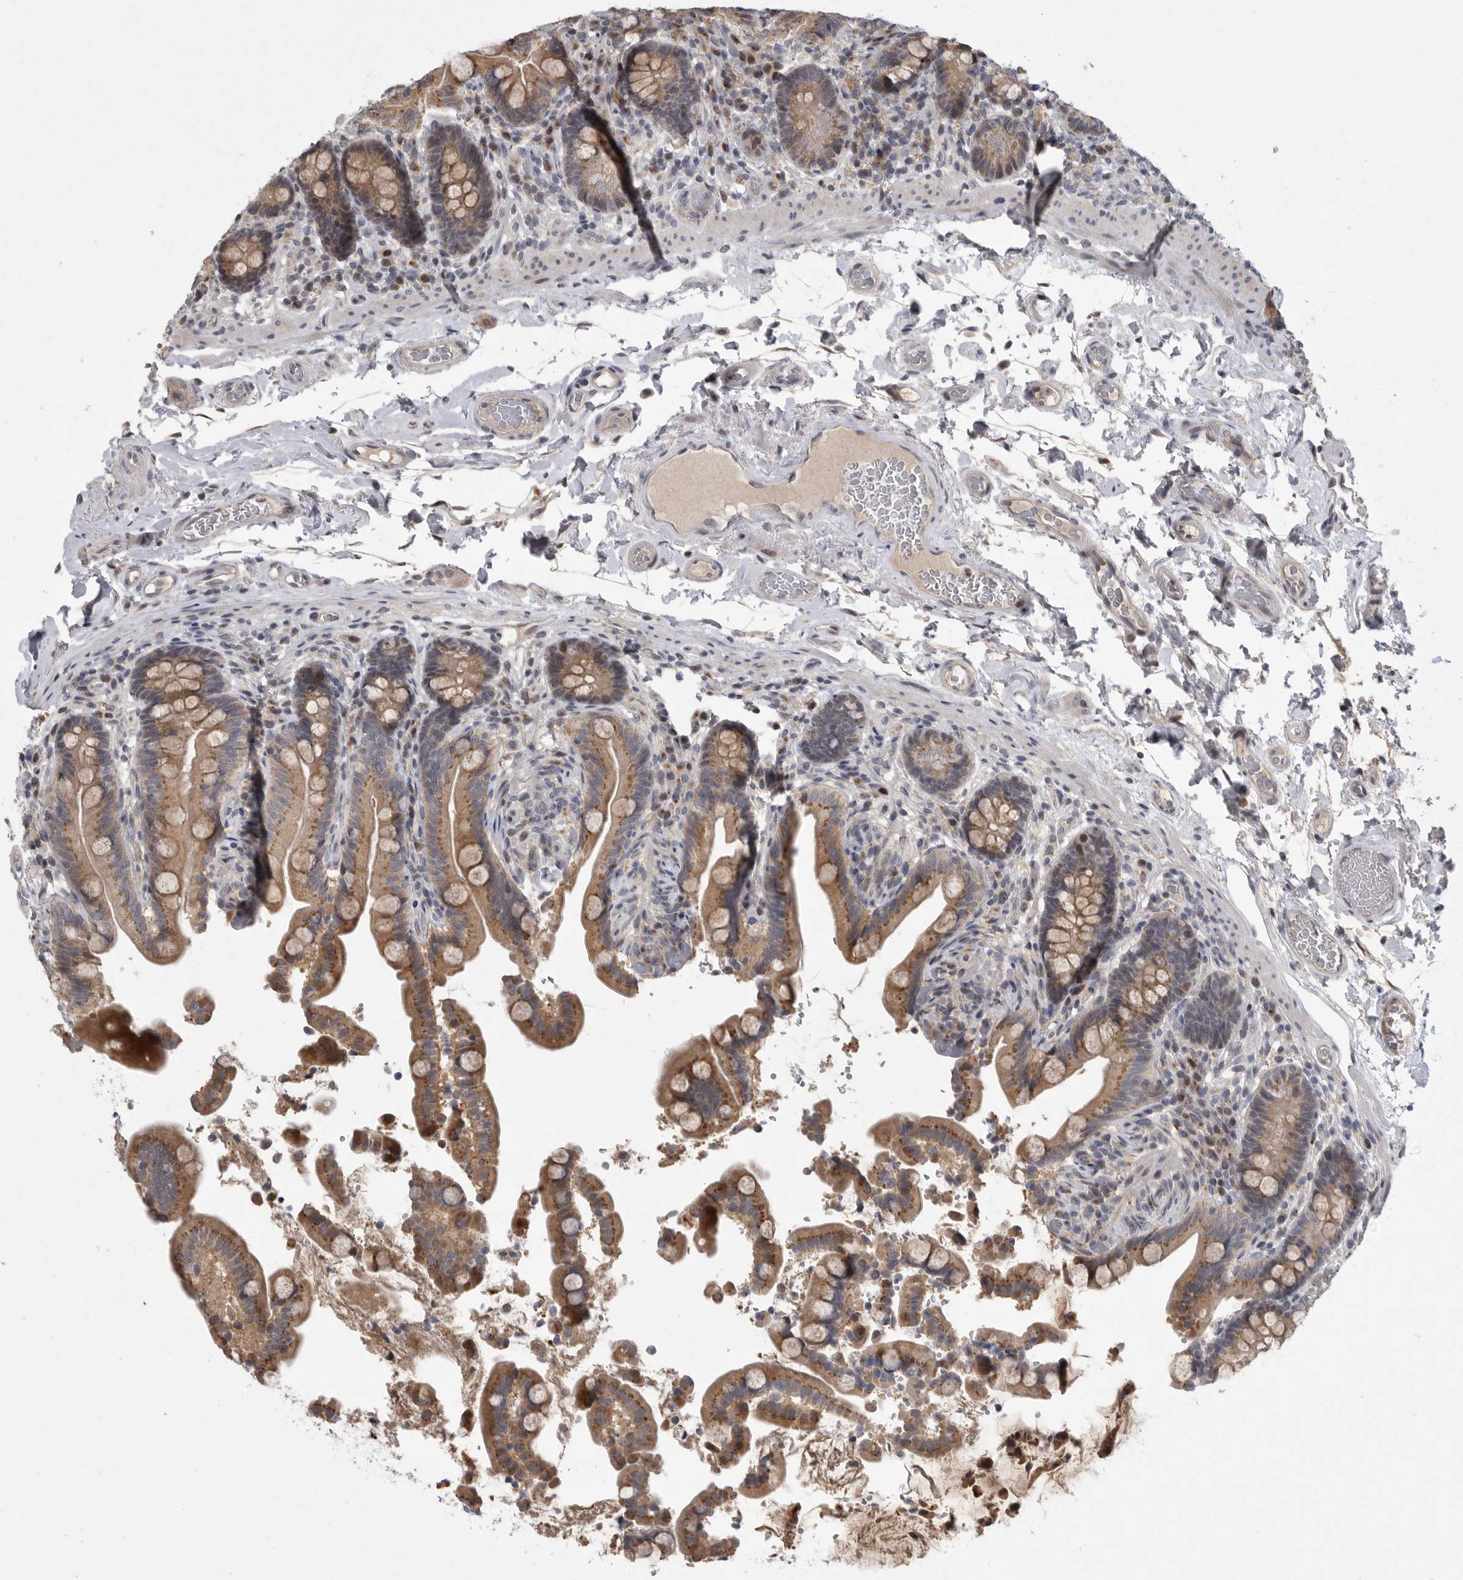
{"staining": {"intensity": "negative", "quantity": "none", "location": "none"}, "tissue": "colon", "cell_type": "Endothelial cells", "image_type": "normal", "snomed": [{"axis": "morphology", "description": "Normal tissue, NOS"}, {"axis": "topography", "description": "Smooth muscle"}, {"axis": "topography", "description": "Colon"}], "caption": "Histopathology image shows no protein positivity in endothelial cells of unremarkable colon.", "gene": "MAN2A1", "patient": {"sex": "male", "age": 73}}